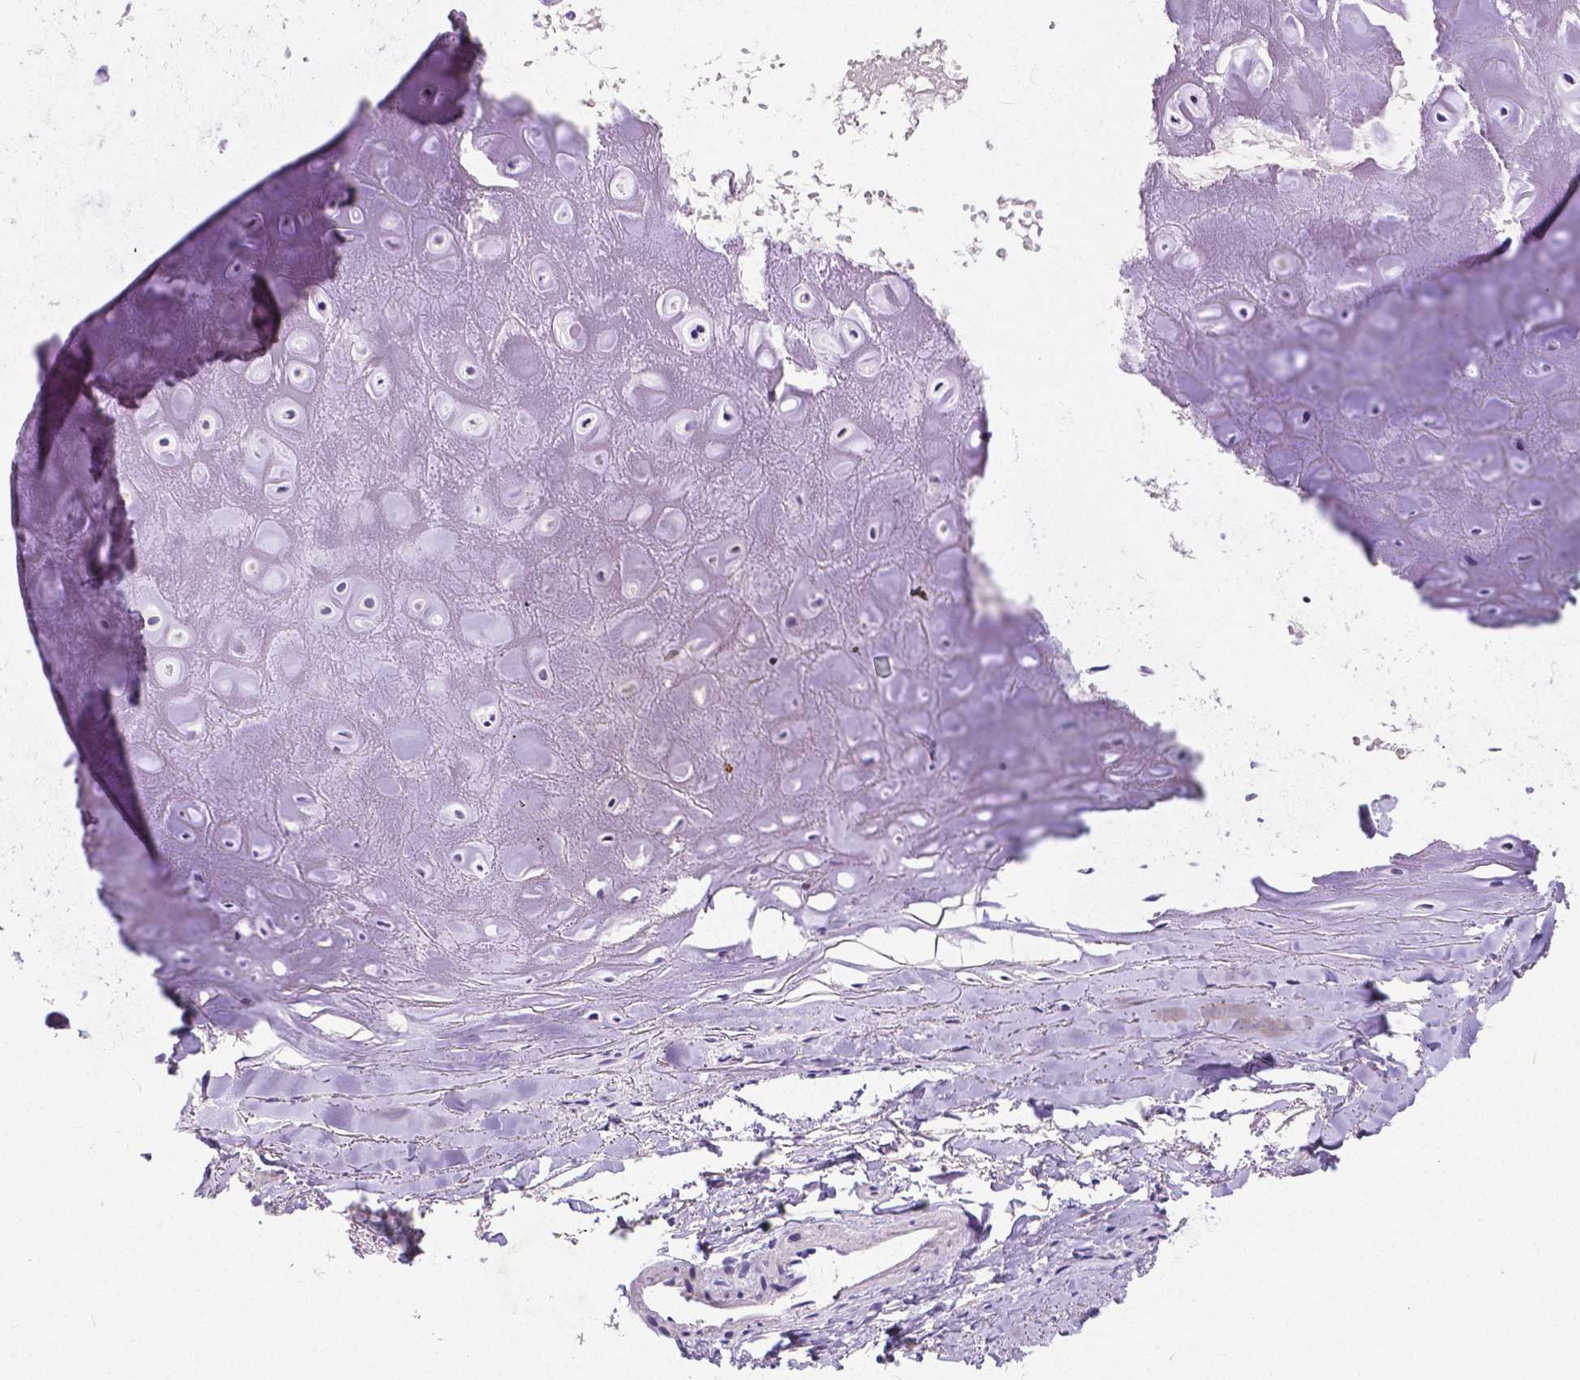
{"staining": {"intensity": "negative", "quantity": "none", "location": "none"}, "tissue": "soft tissue", "cell_type": "Chondrocytes", "image_type": "normal", "snomed": [{"axis": "morphology", "description": "Normal tissue, NOS"}, {"axis": "topography", "description": "Cartilage tissue"}], "caption": "Immunohistochemistry (IHC) photomicrograph of normal soft tissue stained for a protein (brown), which exhibits no positivity in chondrocytes.", "gene": "CD4", "patient": {"sex": "male", "age": 65}}